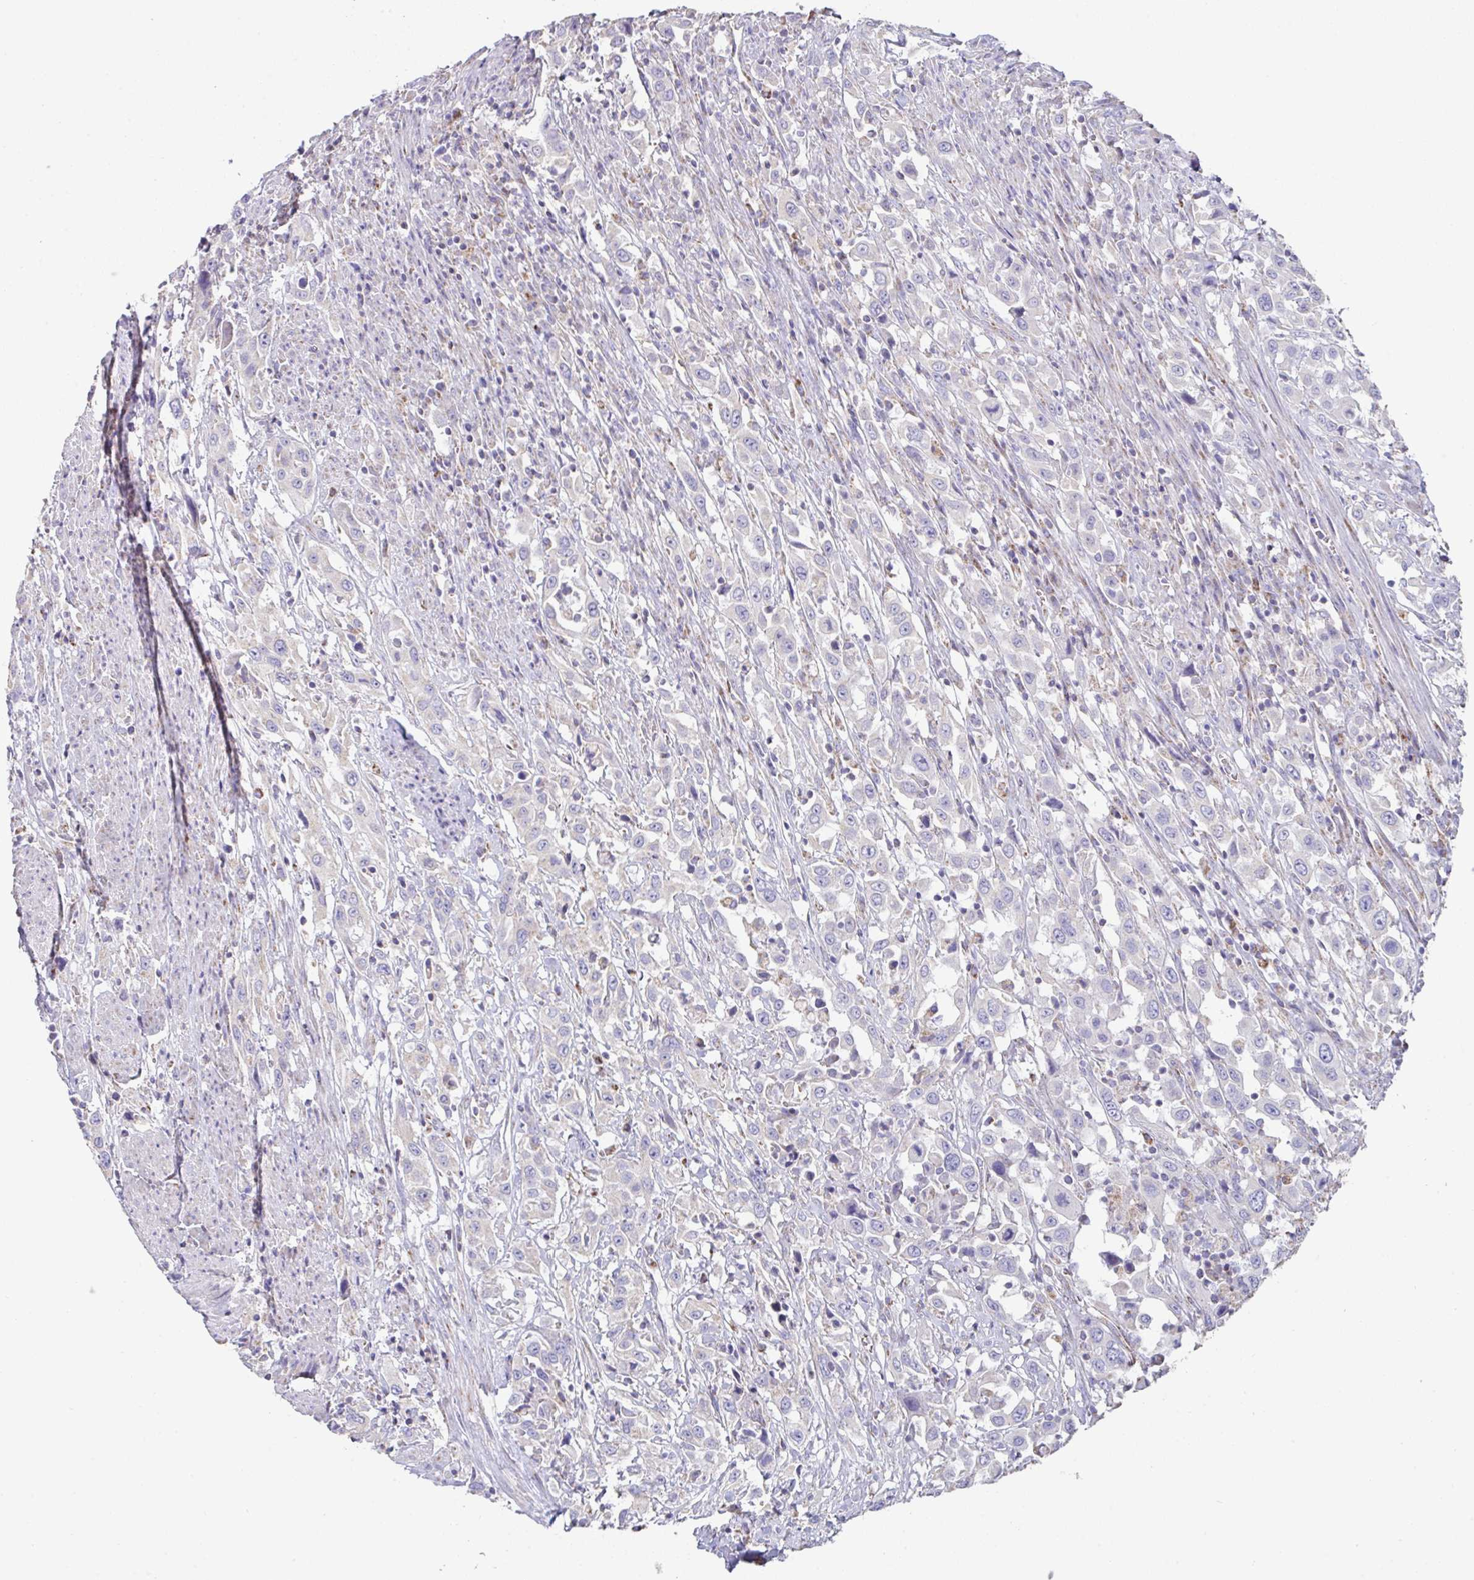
{"staining": {"intensity": "negative", "quantity": "none", "location": "none"}, "tissue": "urothelial cancer", "cell_type": "Tumor cells", "image_type": "cancer", "snomed": [{"axis": "morphology", "description": "Urothelial carcinoma, High grade"}, {"axis": "topography", "description": "Urinary bladder"}], "caption": "Immunohistochemistry image of neoplastic tissue: human high-grade urothelial carcinoma stained with DAB (3,3'-diaminobenzidine) displays no significant protein positivity in tumor cells.", "gene": "DOK7", "patient": {"sex": "male", "age": 61}}